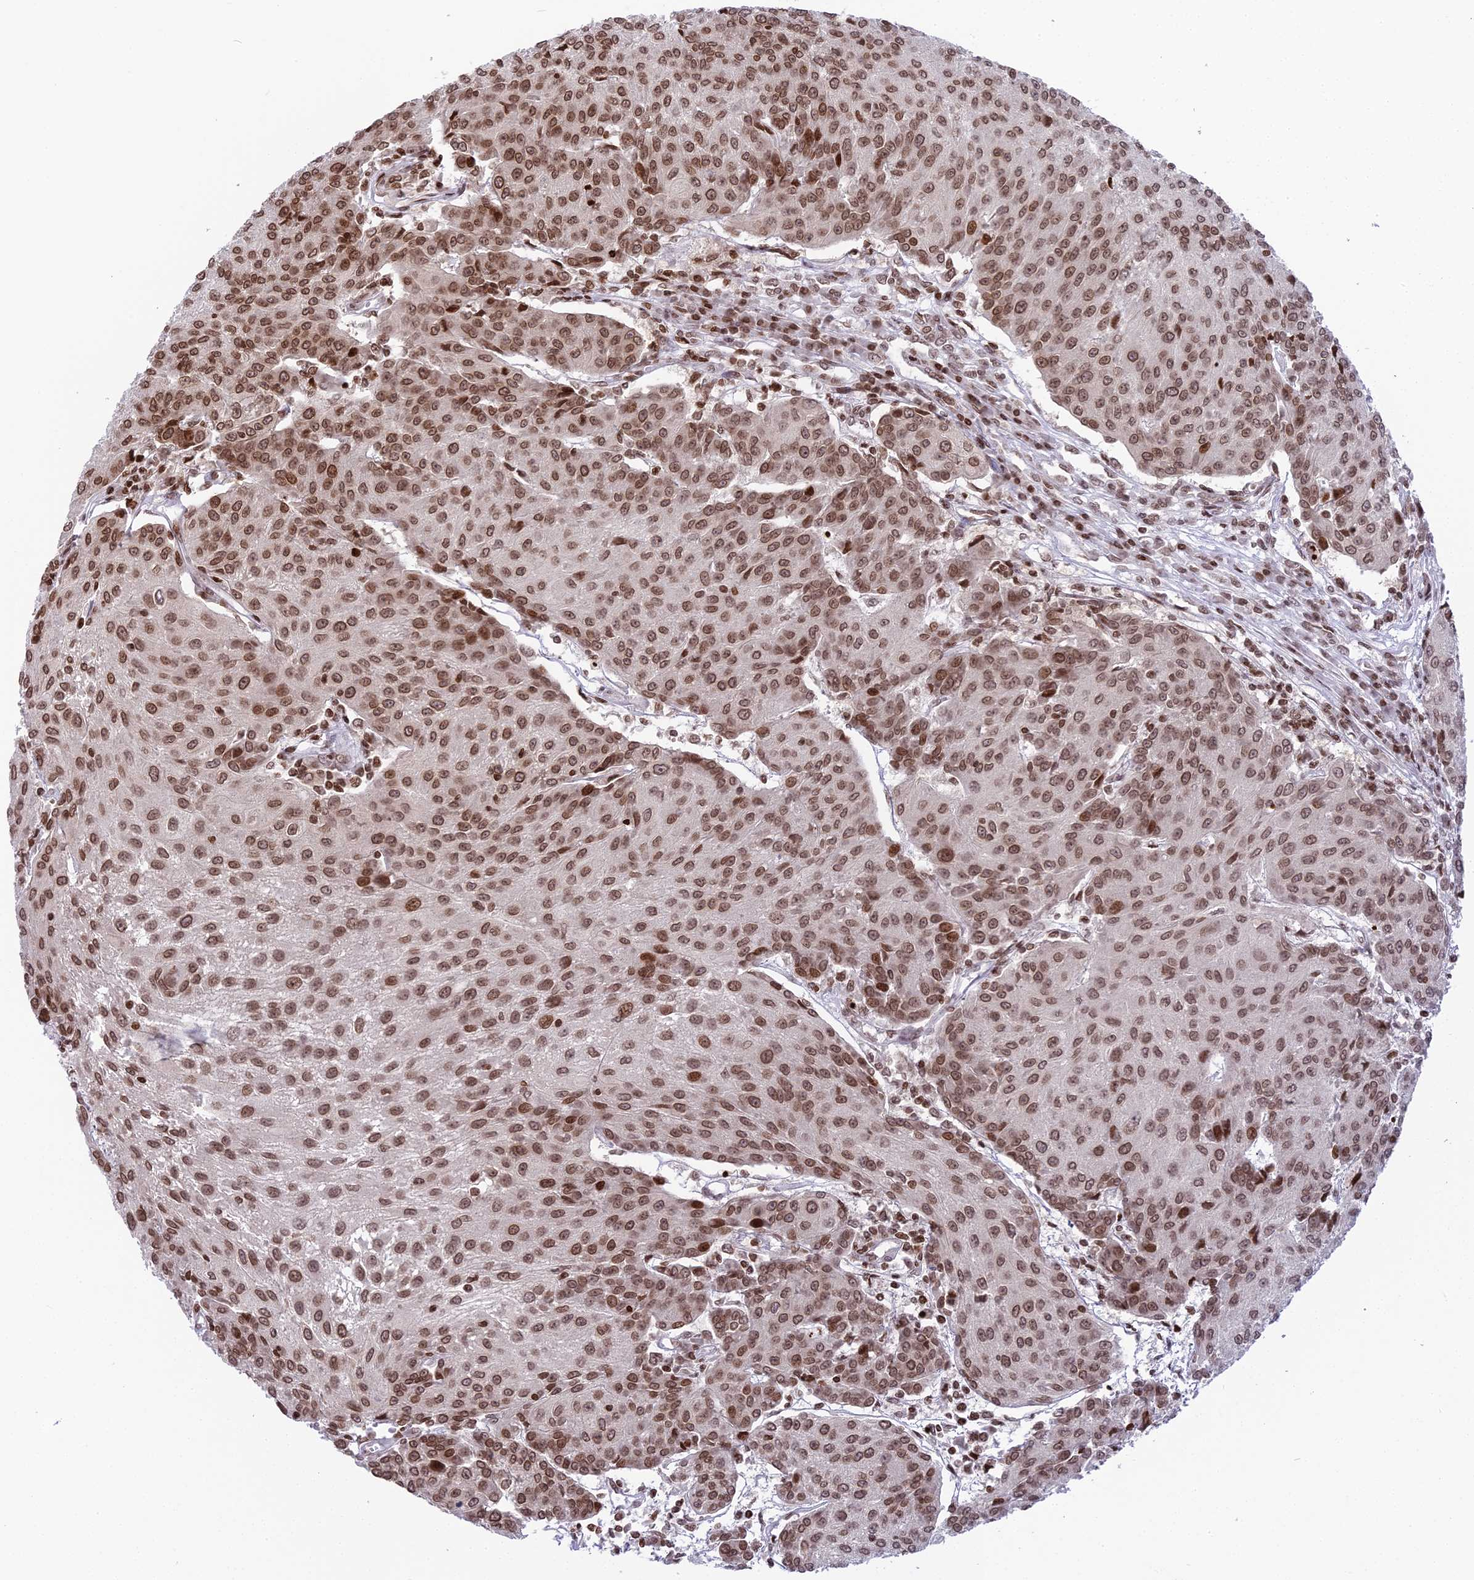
{"staining": {"intensity": "moderate", "quantity": ">75%", "location": "nuclear"}, "tissue": "urothelial cancer", "cell_type": "Tumor cells", "image_type": "cancer", "snomed": [{"axis": "morphology", "description": "Urothelial carcinoma, High grade"}, {"axis": "topography", "description": "Urinary bladder"}], "caption": "Immunohistochemical staining of urothelial cancer demonstrates medium levels of moderate nuclear protein positivity in approximately >75% of tumor cells. (Brightfield microscopy of DAB IHC at high magnification).", "gene": "TET2", "patient": {"sex": "female", "age": 85}}